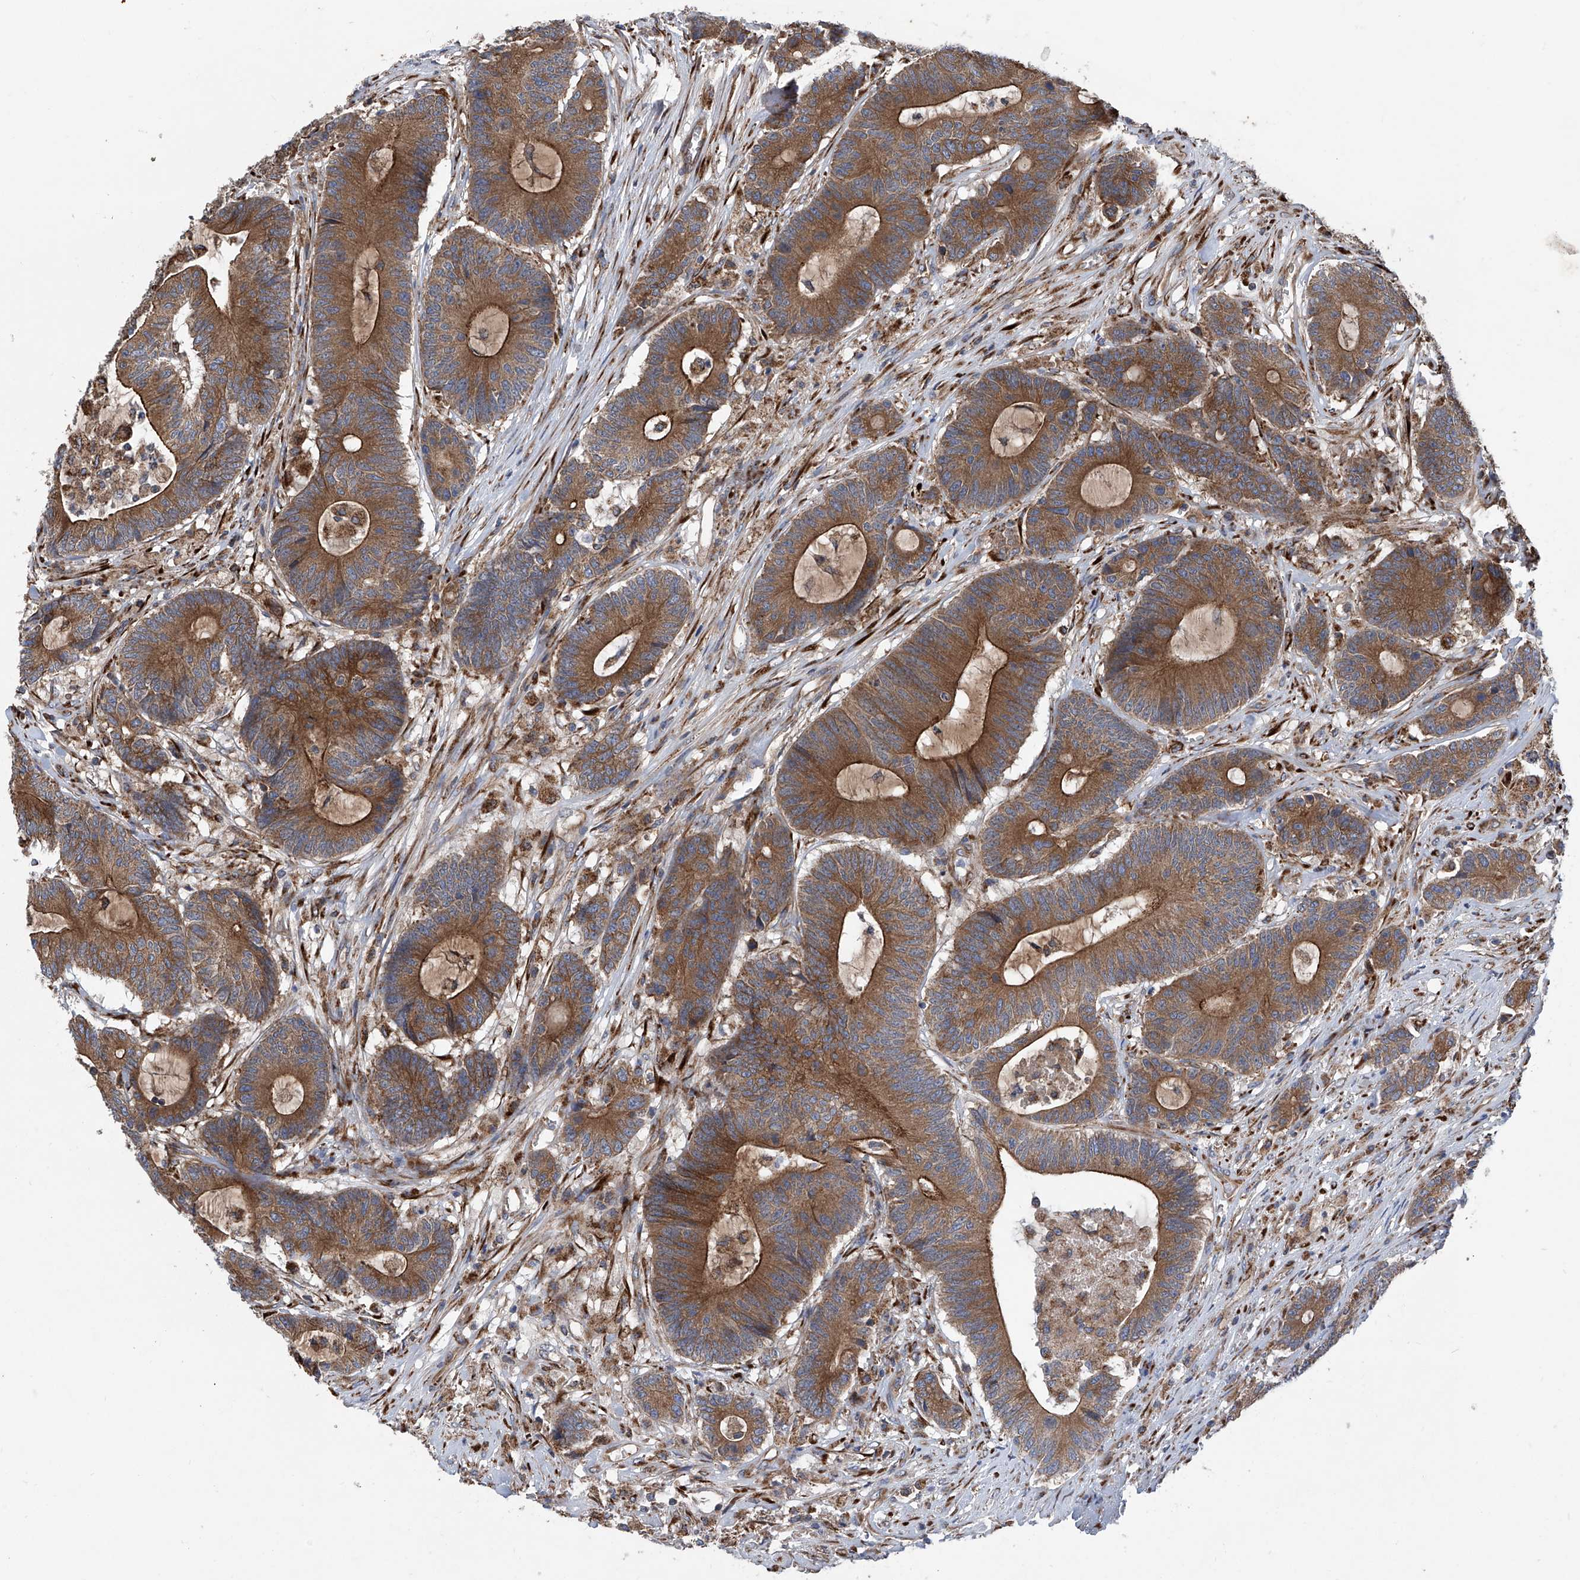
{"staining": {"intensity": "strong", "quantity": ">75%", "location": "cytoplasmic/membranous"}, "tissue": "colorectal cancer", "cell_type": "Tumor cells", "image_type": "cancer", "snomed": [{"axis": "morphology", "description": "Adenocarcinoma, NOS"}, {"axis": "topography", "description": "Colon"}], "caption": "Colorectal cancer (adenocarcinoma) stained with DAB immunohistochemistry (IHC) reveals high levels of strong cytoplasmic/membranous expression in approximately >75% of tumor cells.", "gene": "ASCC3", "patient": {"sex": "female", "age": 84}}